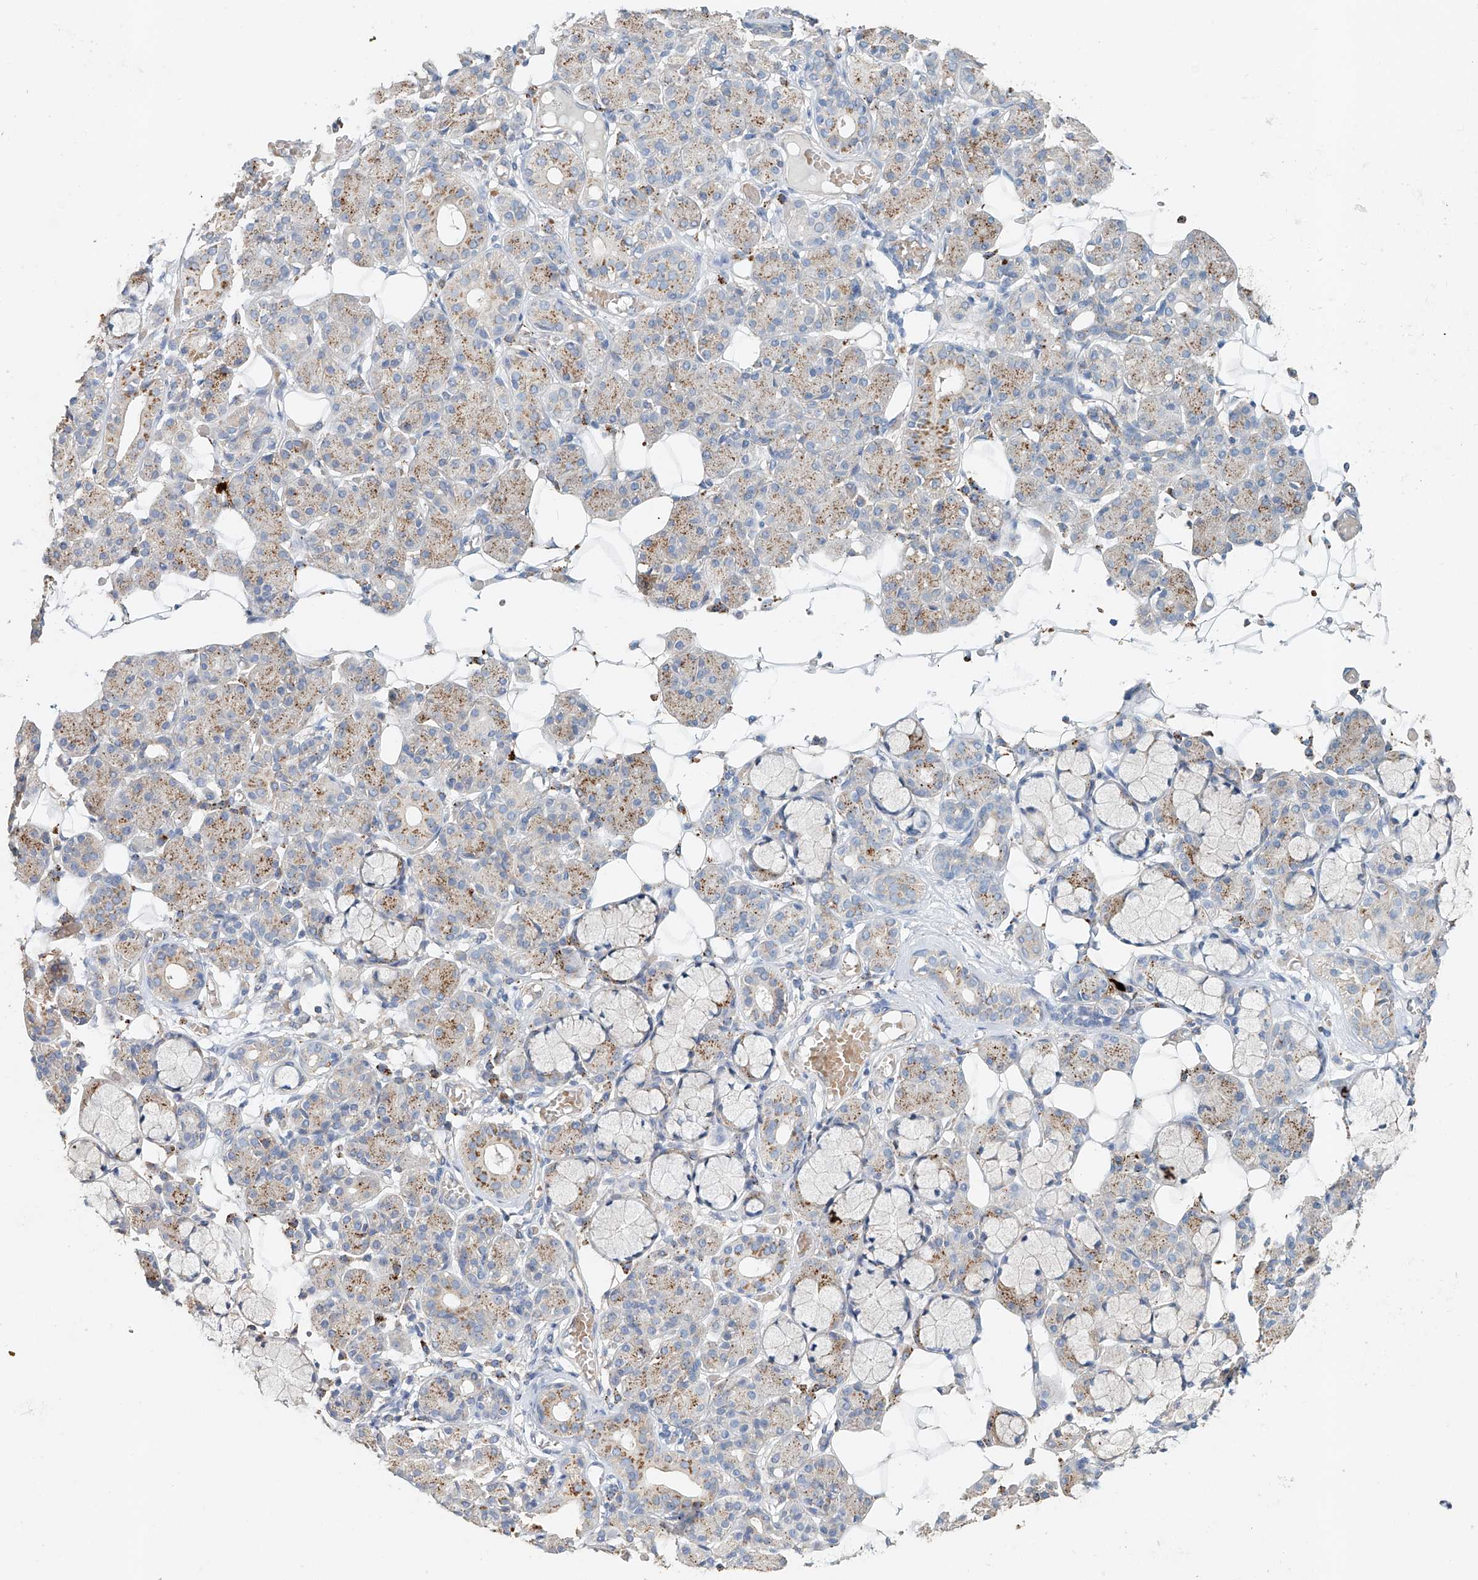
{"staining": {"intensity": "moderate", "quantity": "<25%", "location": "cytoplasmic/membranous"}, "tissue": "salivary gland", "cell_type": "Glandular cells", "image_type": "normal", "snomed": [{"axis": "morphology", "description": "Normal tissue, NOS"}, {"axis": "topography", "description": "Salivary gland"}], "caption": "DAB (3,3'-diaminobenzidine) immunohistochemical staining of normal human salivary gland exhibits moderate cytoplasmic/membranous protein positivity in approximately <25% of glandular cells.", "gene": "TRIM47", "patient": {"sex": "male", "age": 63}}